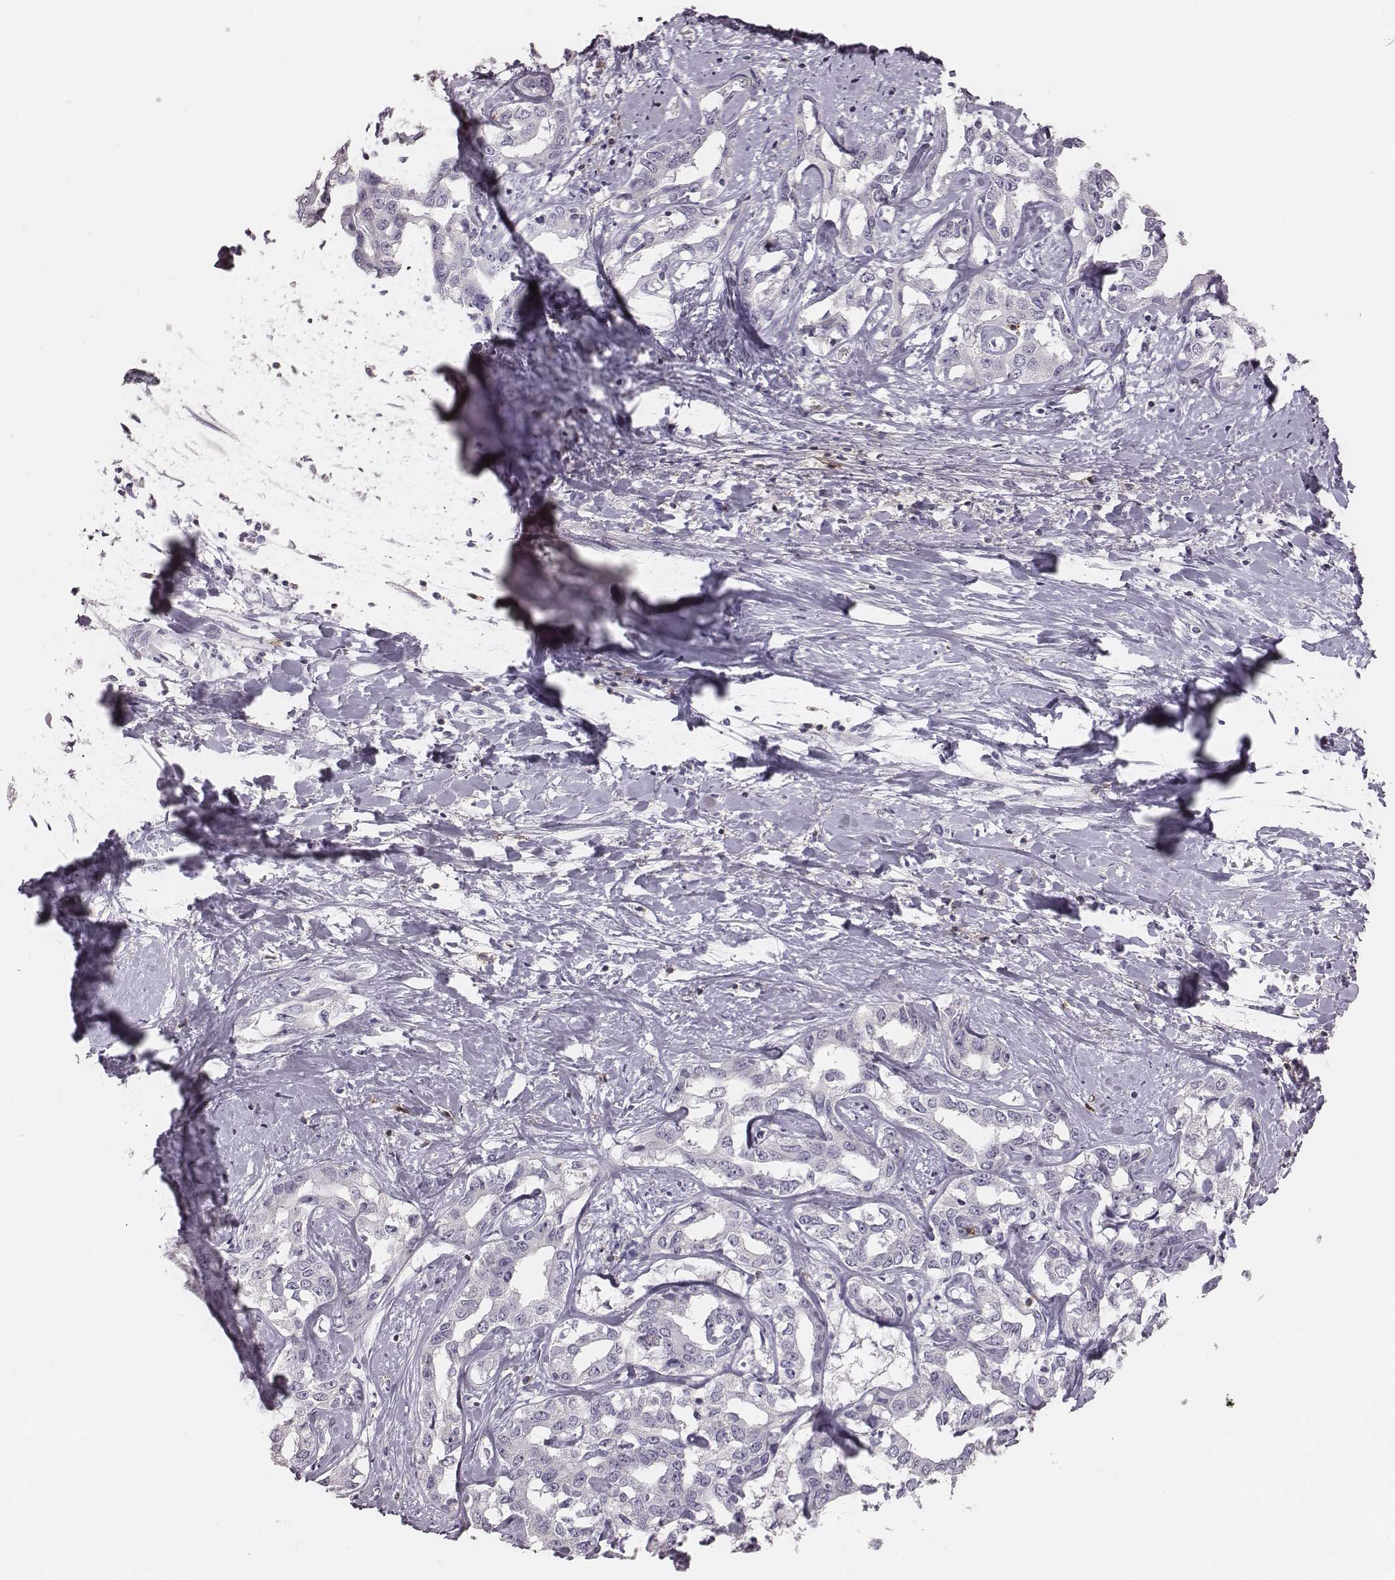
{"staining": {"intensity": "negative", "quantity": "none", "location": "none"}, "tissue": "liver cancer", "cell_type": "Tumor cells", "image_type": "cancer", "snomed": [{"axis": "morphology", "description": "Cholangiocarcinoma"}, {"axis": "topography", "description": "Liver"}], "caption": "Cholangiocarcinoma (liver) stained for a protein using IHC reveals no staining tumor cells.", "gene": "PDCD1", "patient": {"sex": "male", "age": 59}}